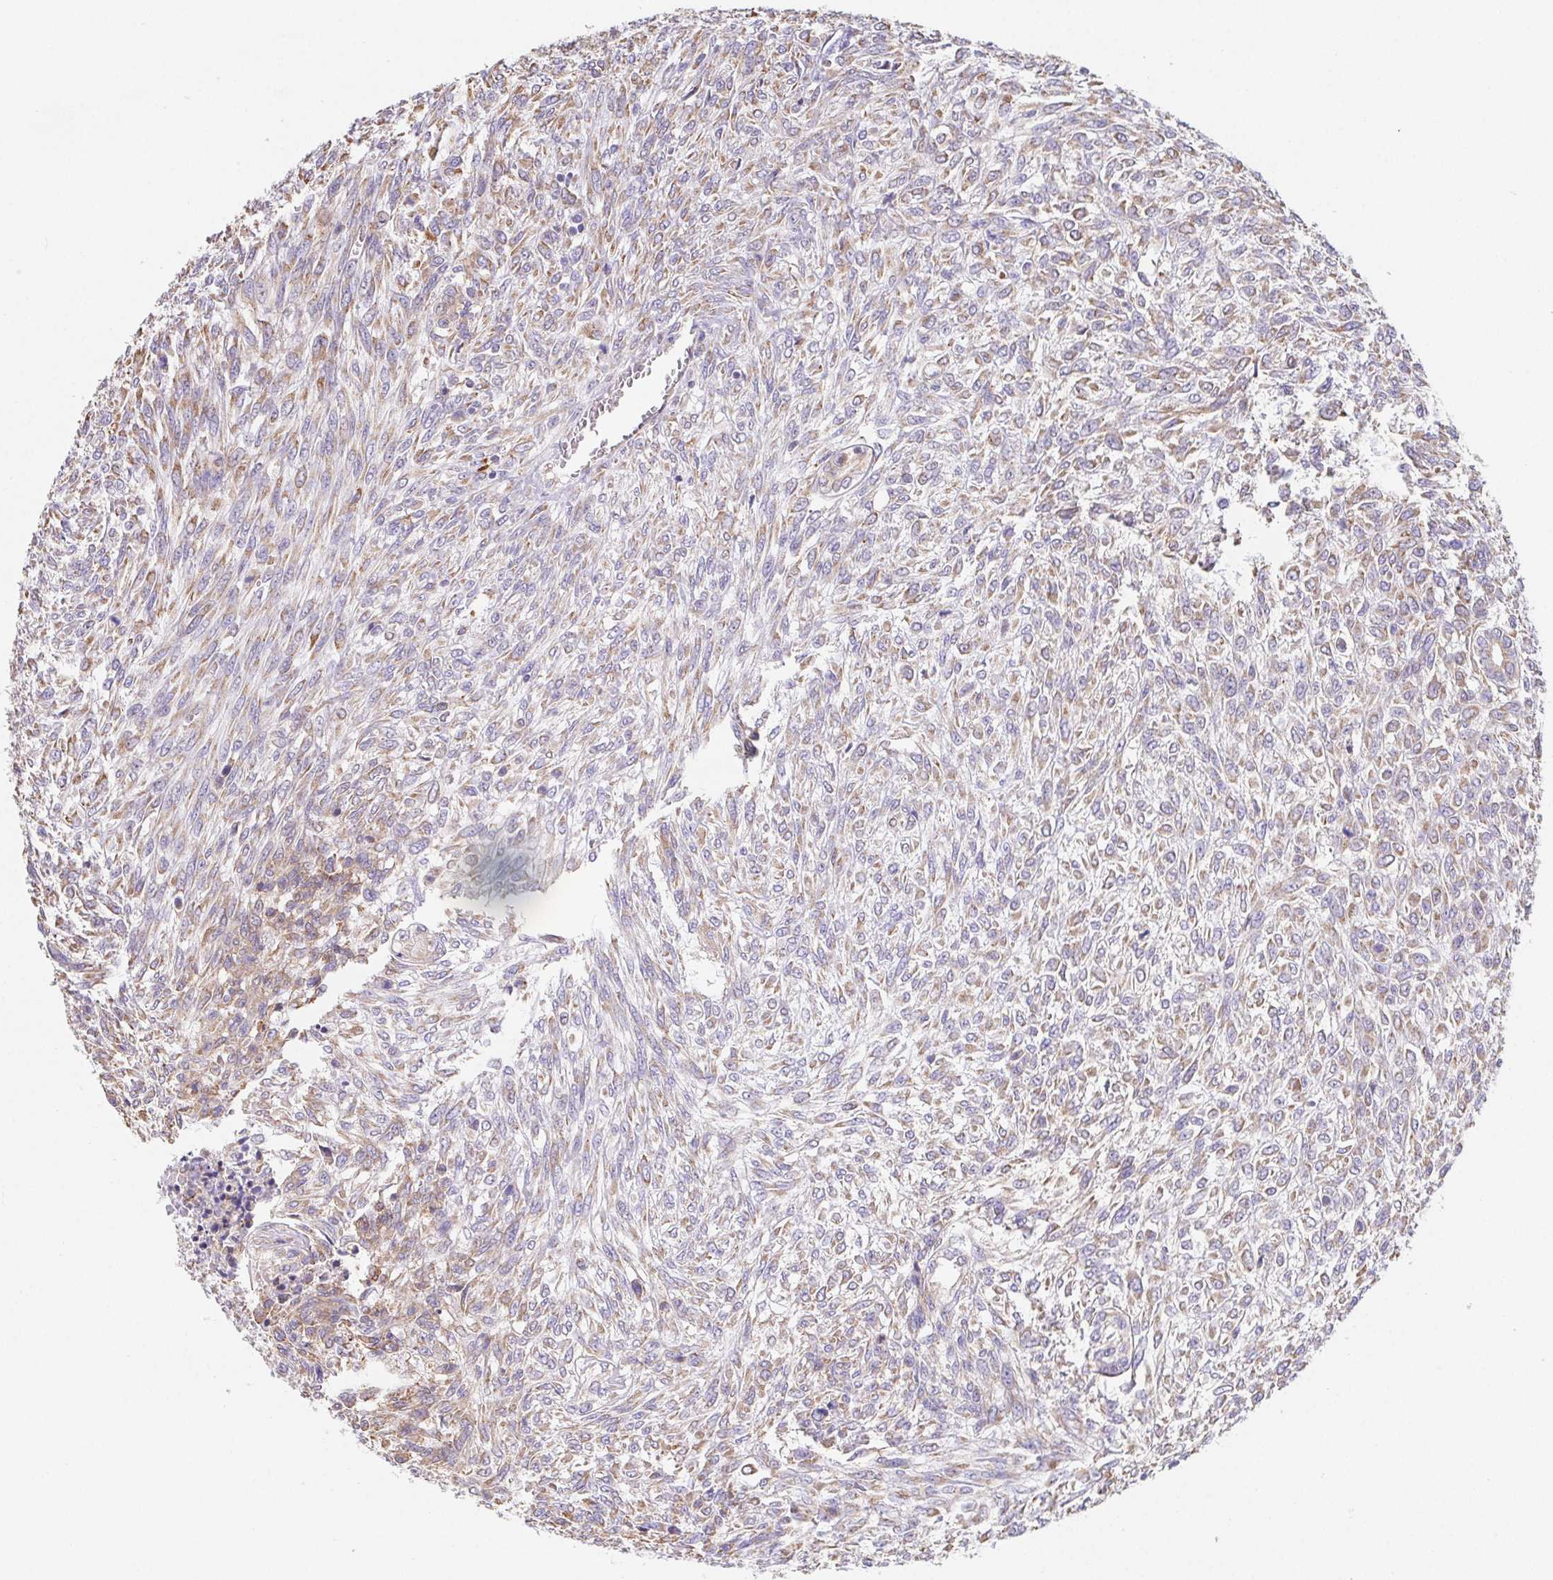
{"staining": {"intensity": "moderate", "quantity": "25%-75%", "location": "cytoplasmic/membranous"}, "tissue": "renal cancer", "cell_type": "Tumor cells", "image_type": "cancer", "snomed": [{"axis": "morphology", "description": "Adenocarcinoma, NOS"}, {"axis": "topography", "description": "Kidney"}], "caption": "High-power microscopy captured an immunohistochemistry (IHC) histopathology image of adenocarcinoma (renal), revealing moderate cytoplasmic/membranous positivity in approximately 25%-75% of tumor cells.", "gene": "ADAM8", "patient": {"sex": "male", "age": 58}}